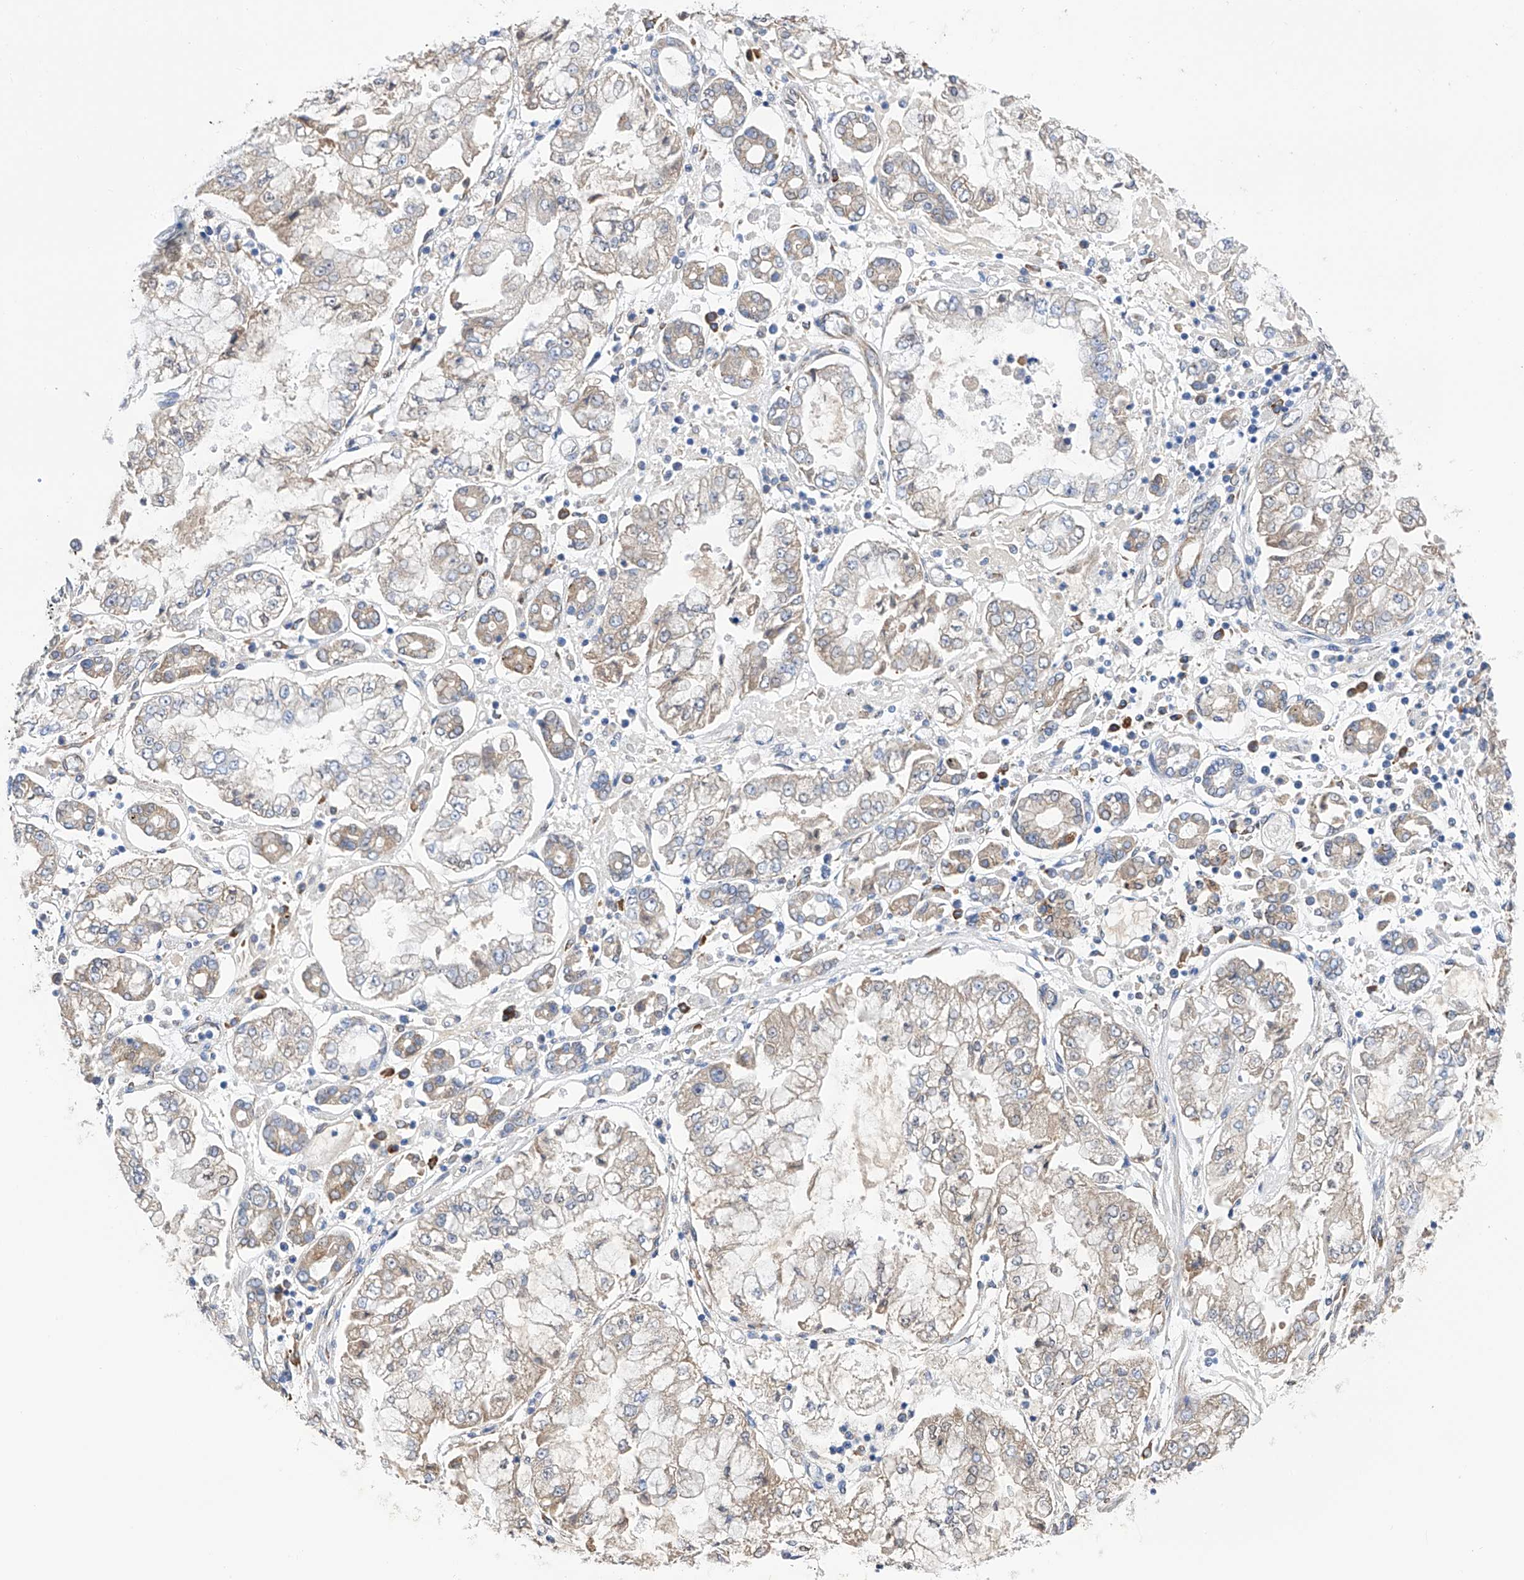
{"staining": {"intensity": "weak", "quantity": "25%-75%", "location": "cytoplasmic/membranous"}, "tissue": "stomach cancer", "cell_type": "Tumor cells", "image_type": "cancer", "snomed": [{"axis": "morphology", "description": "Adenocarcinoma, NOS"}, {"axis": "topography", "description": "Stomach"}], "caption": "The micrograph shows immunohistochemical staining of adenocarcinoma (stomach). There is weak cytoplasmic/membranous staining is identified in about 25%-75% of tumor cells.", "gene": "PDIA5", "patient": {"sex": "male", "age": 76}}